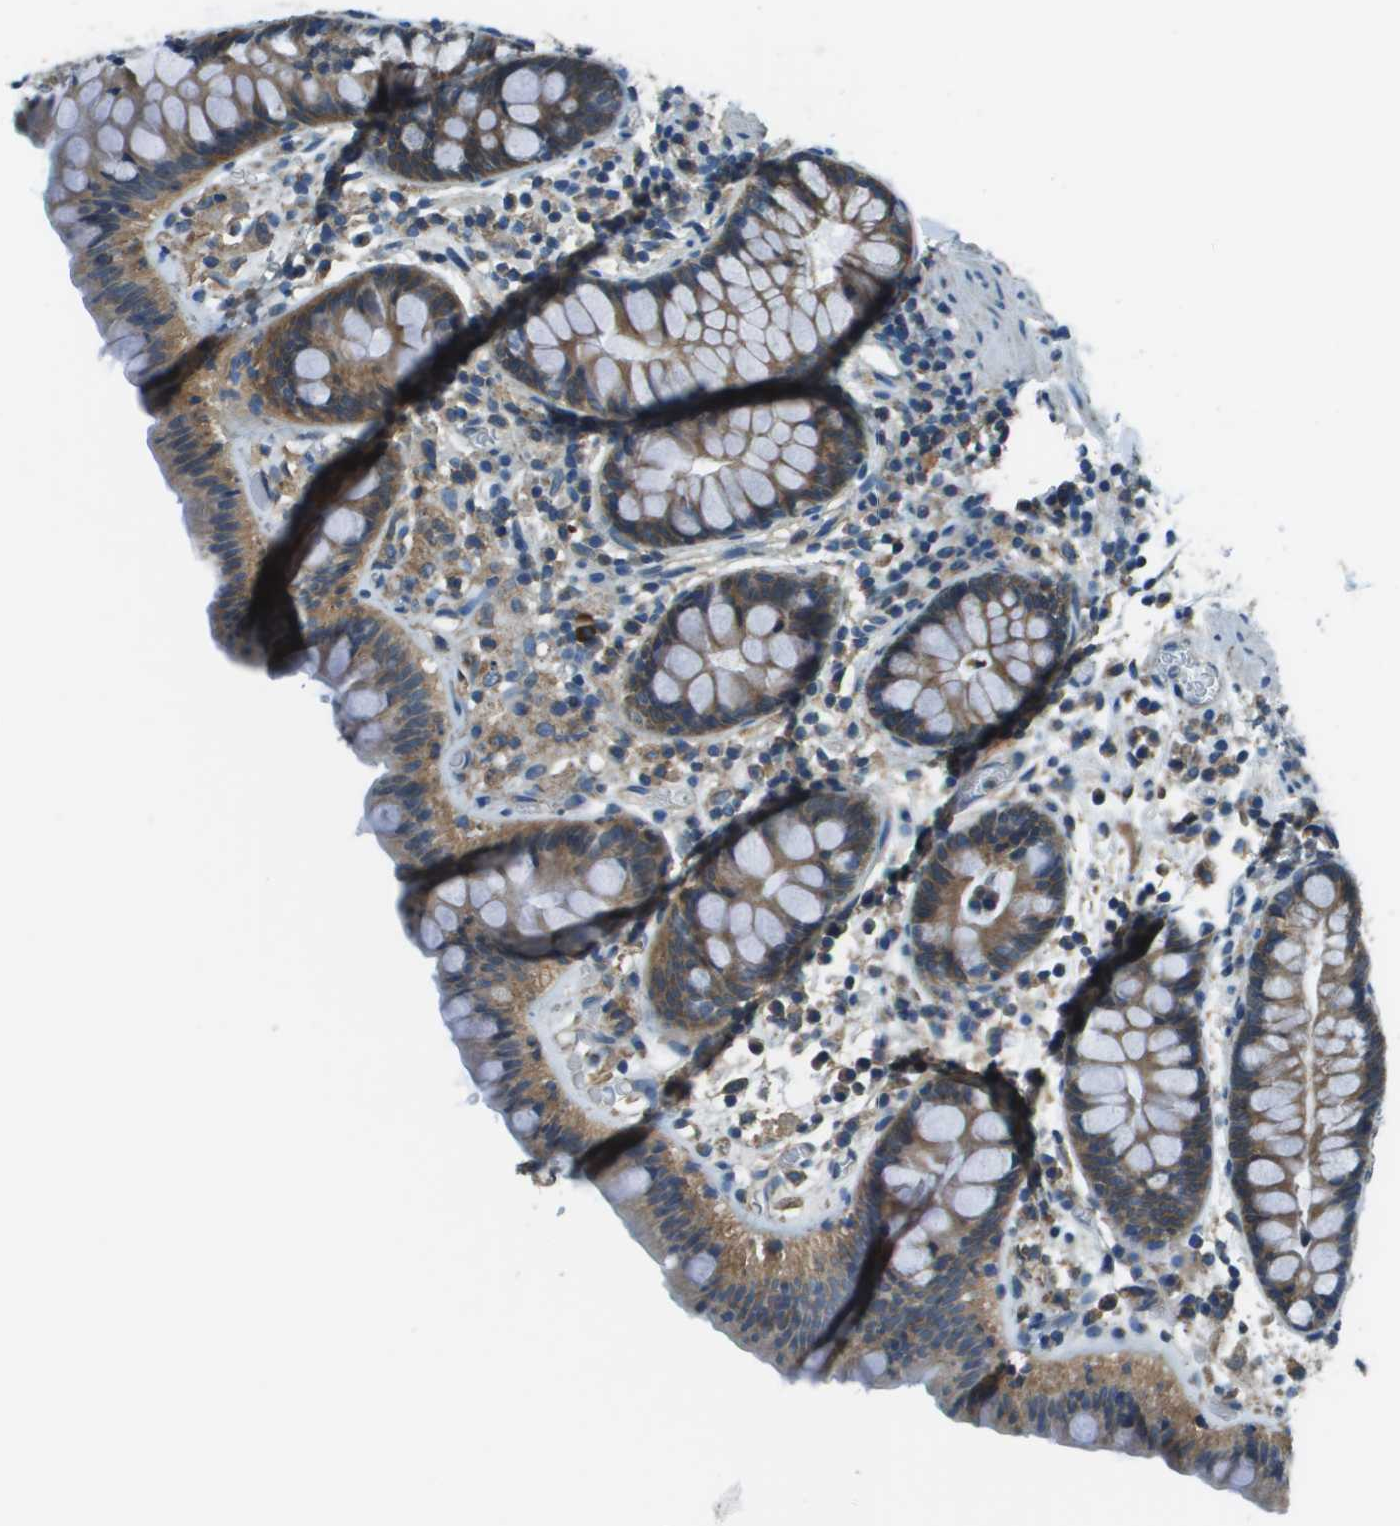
{"staining": {"intensity": "weak", "quantity": ">75%", "location": "cytoplasmic/membranous"}, "tissue": "colon", "cell_type": "Endothelial cells", "image_type": "normal", "snomed": [{"axis": "morphology", "description": "Normal tissue, NOS"}, {"axis": "topography", "description": "Colon"}], "caption": "A photomicrograph of human colon stained for a protein displays weak cytoplasmic/membranous brown staining in endothelial cells. Nuclei are stained in blue.", "gene": "TMEM51", "patient": {"sex": "female", "age": 80}}